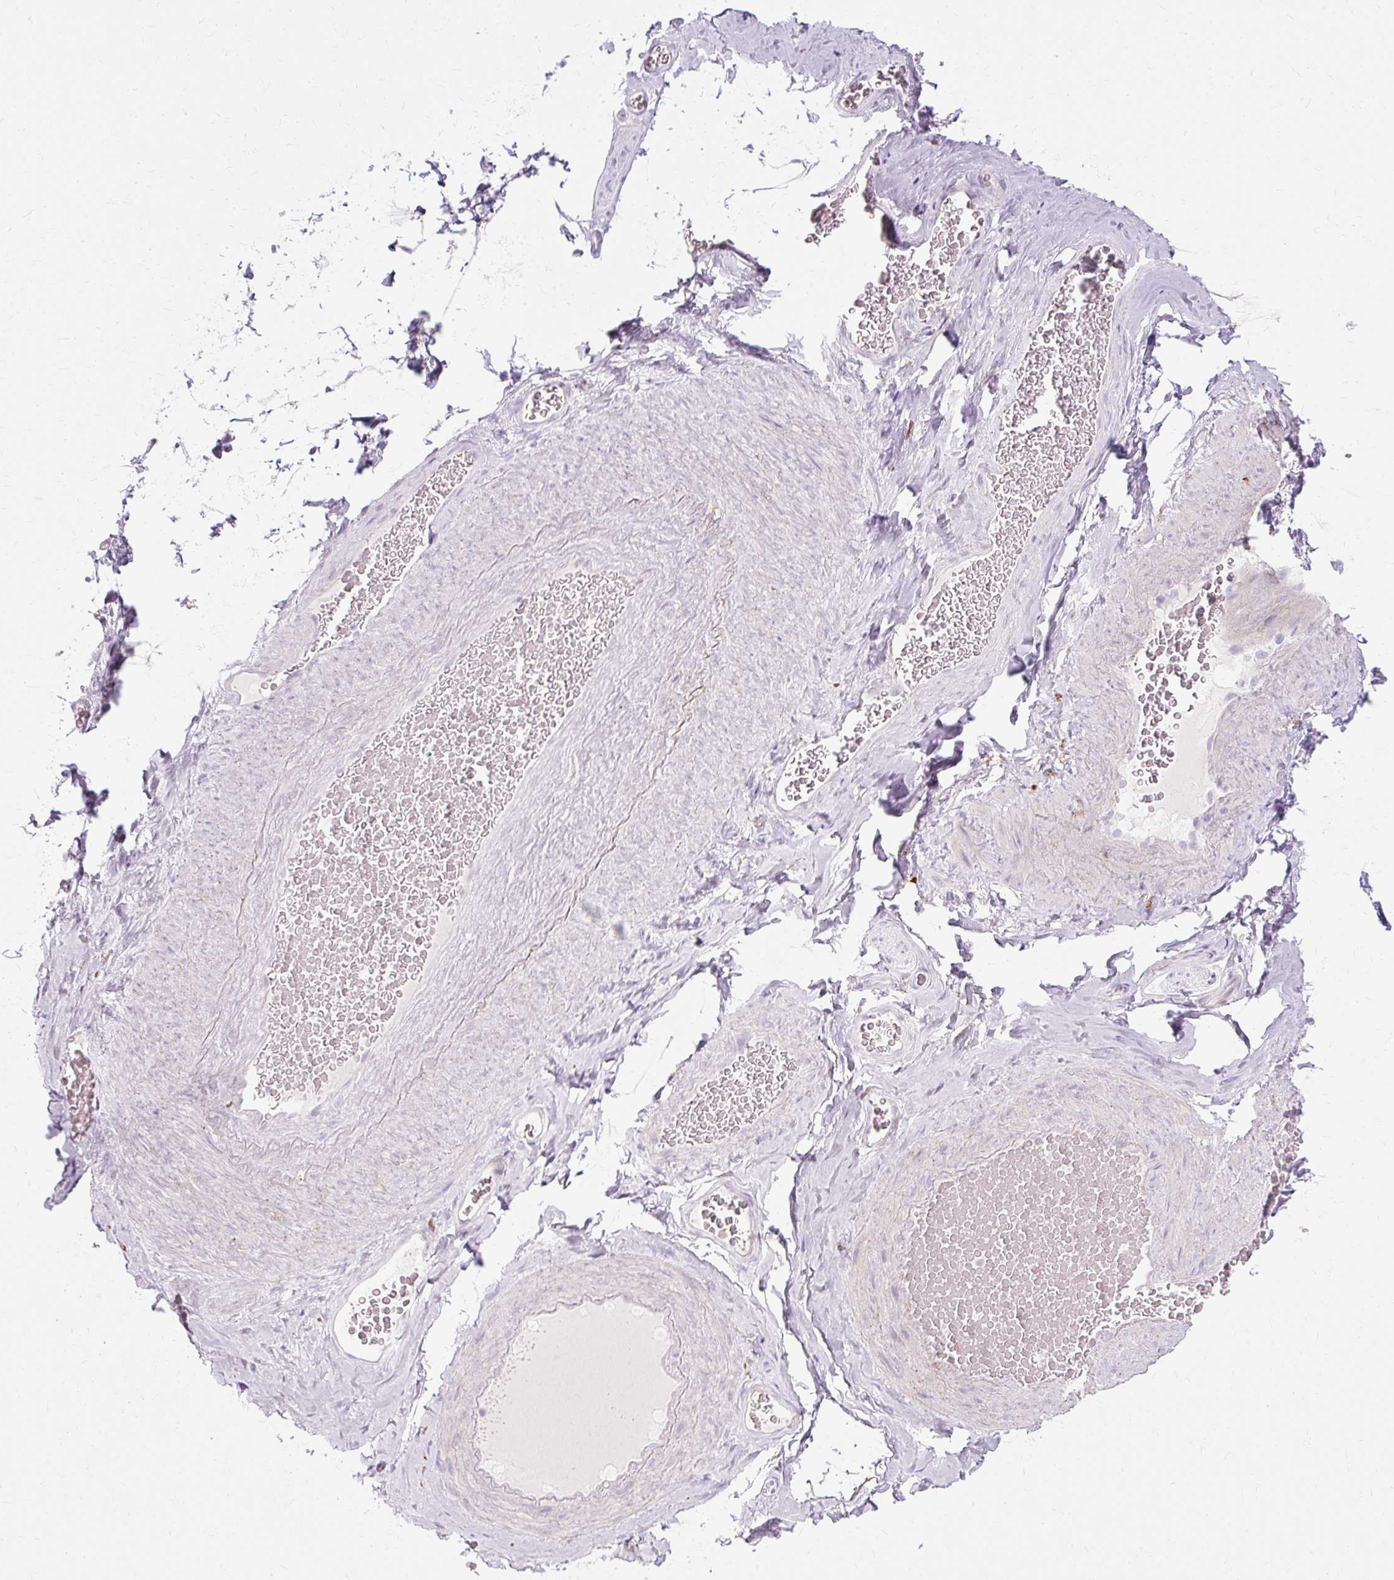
{"staining": {"intensity": "negative", "quantity": "none", "location": "none"}, "tissue": "adipose tissue", "cell_type": "Adipocytes", "image_type": "normal", "snomed": [{"axis": "morphology", "description": "Normal tissue, NOS"}, {"axis": "topography", "description": "Vascular tissue"}, {"axis": "topography", "description": "Peripheral nerve tissue"}], "caption": "IHC micrograph of benign human adipose tissue stained for a protein (brown), which demonstrates no staining in adipocytes. Nuclei are stained in blue.", "gene": "HSD11B1", "patient": {"sex": "male", "age": 41}}